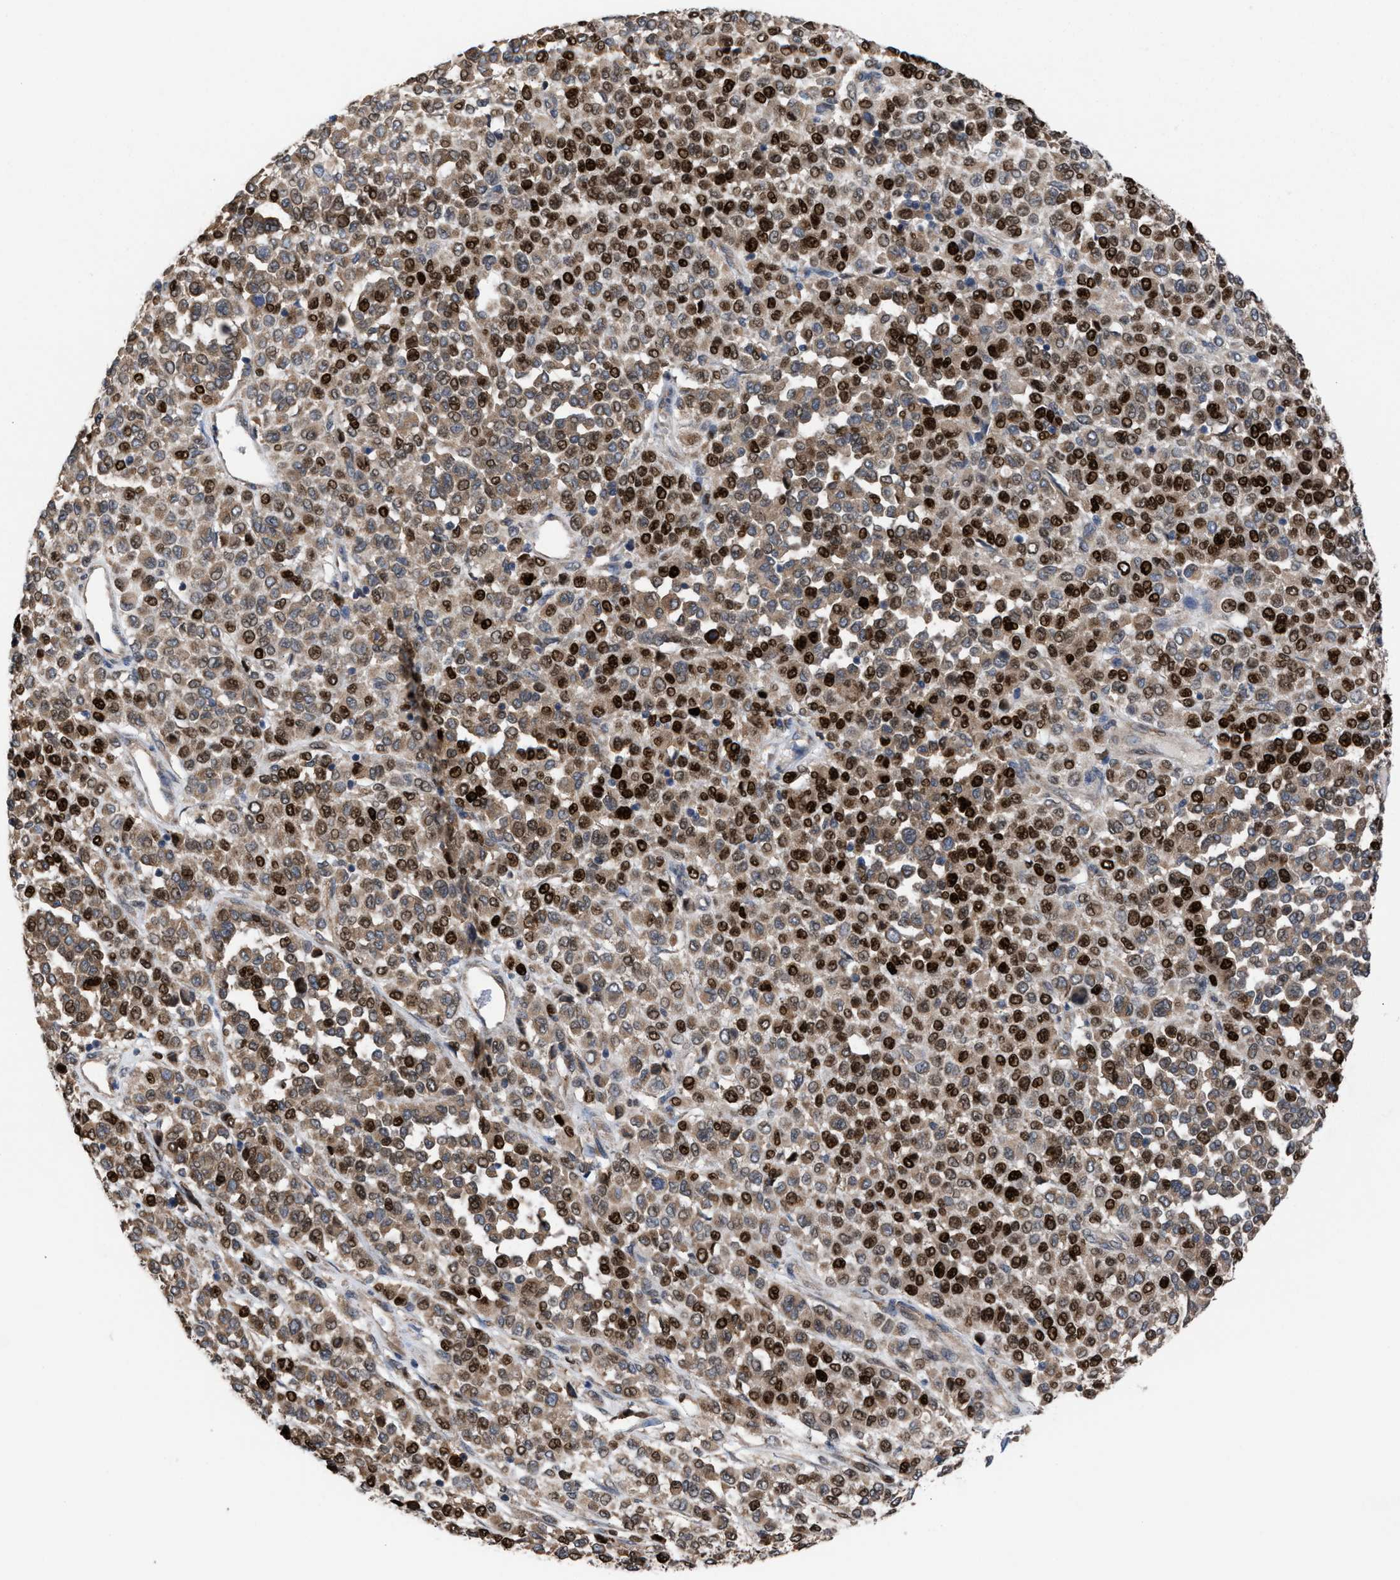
{"staining": {"intensity": "strong", "quantity": ">75%", "location": "cytoplasmic/membranous,nuclear"}, "tissue": "melanoma", "cell_type": "Tumor cells", "image_type": "cancer", "snomed": [{"axis": "morphology", "description": "Malignant melanoma, Metastatic site"}, {"axis": "topography", "description": "Pancreas"}], "caption": "Melanoma was stained to show a protein in brown. There is high levels of strong cytoplasmic/membranous and nuclear expression in approximately >75% of tumor cells.", "gene": "TP53BP2", "patient": {"sex": "female", "age": 30}}